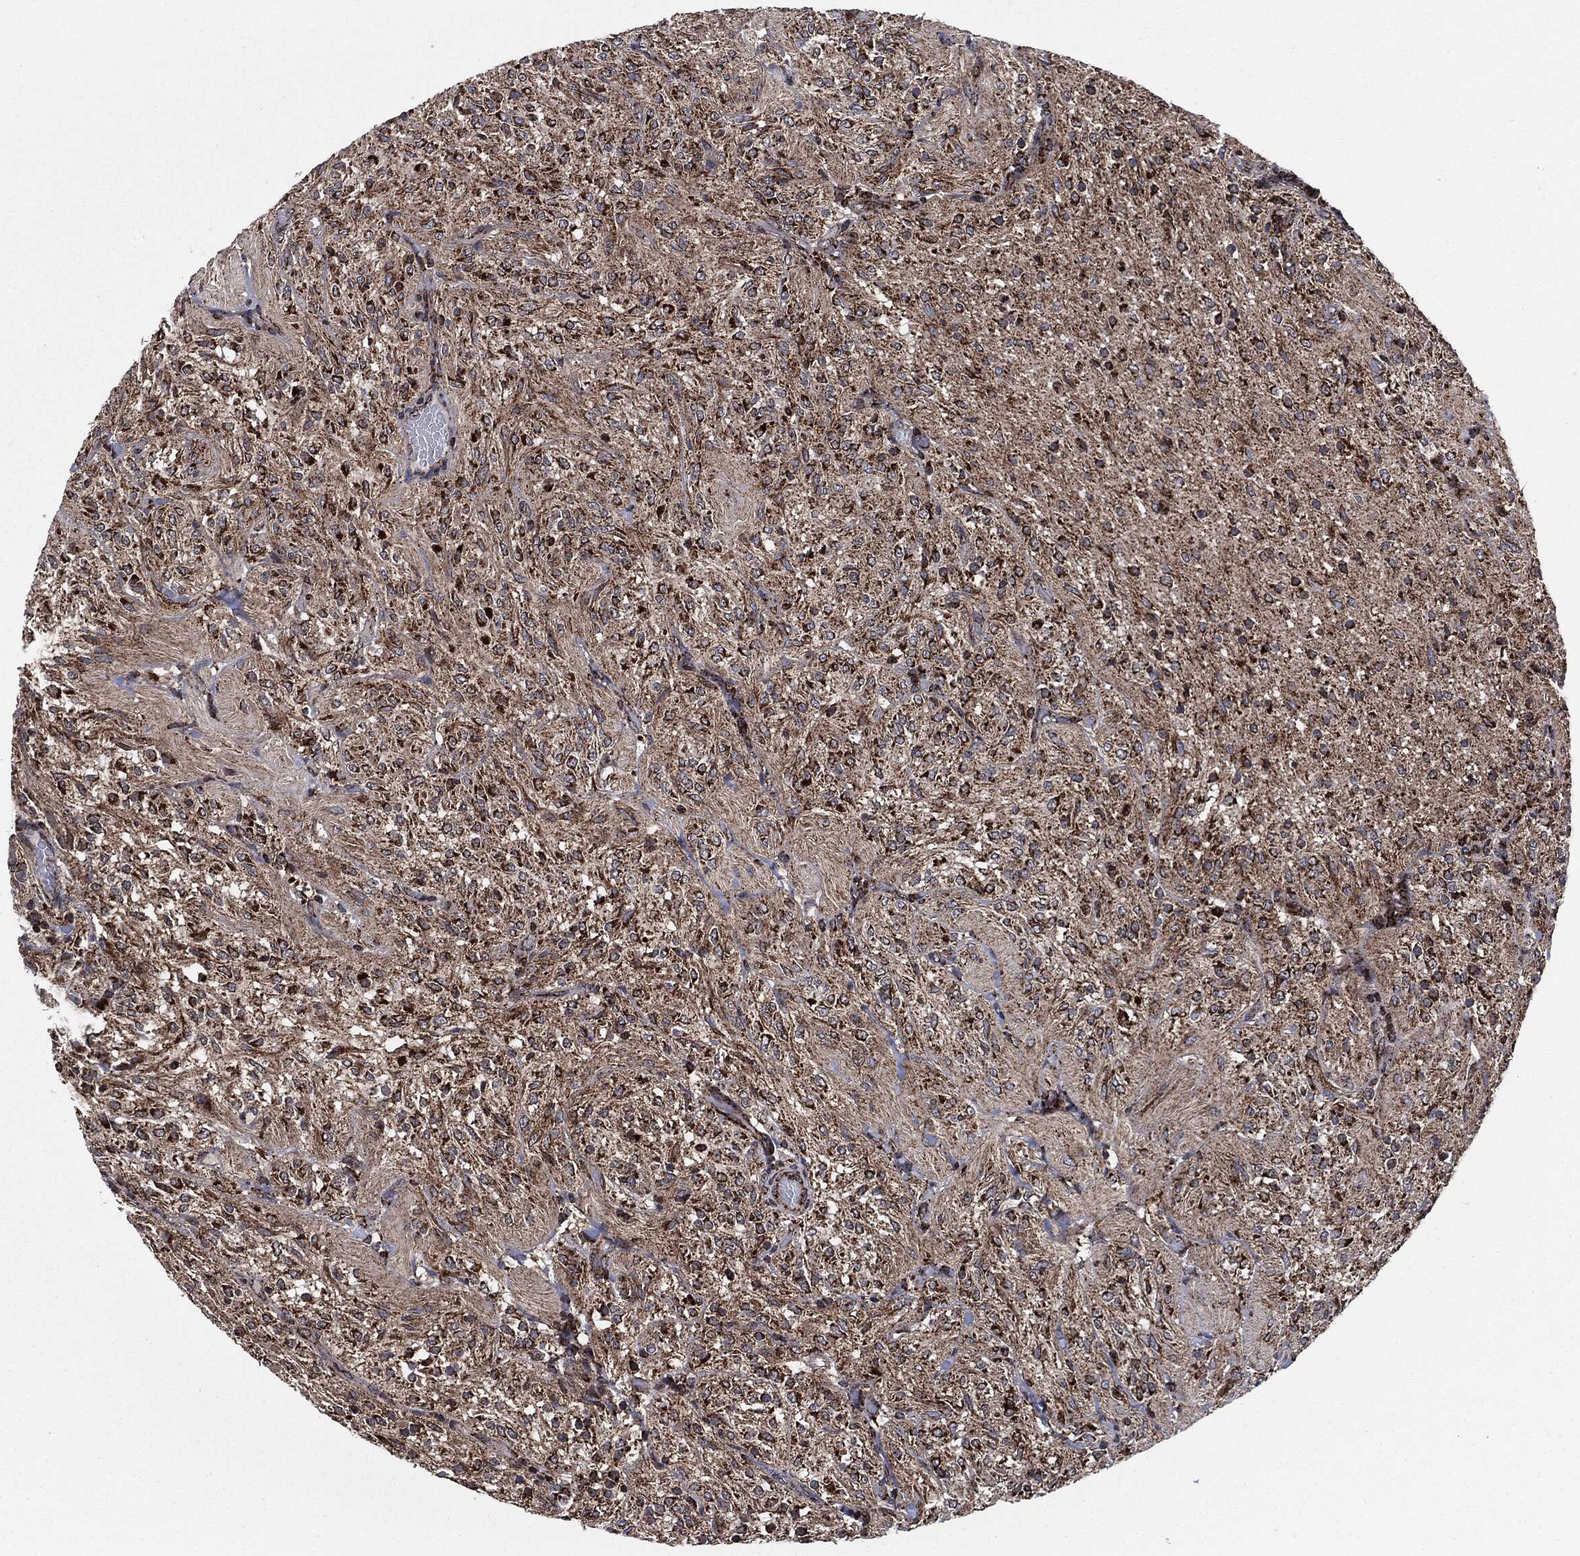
{"staining": {"intensity": "strong", "quantity": "25%-75%", "location": "cytoplasmic/membranous"}, "tissue": "glioma", "cell_type": "Tumor cells", "image_type": "cancer", "snomed": [{"axis": "morphology", "description": "Glioma, malignant, Low grade"}, {"axis": "topography", "description": "Brain"}], "caption": "Tumor cells exhibit high levels of strong cytoplasmic/membranous positivity in about 25%-75% of cells in human glioma.", "gene": "FH", "patient": {"sex": "male", "age": 3}}